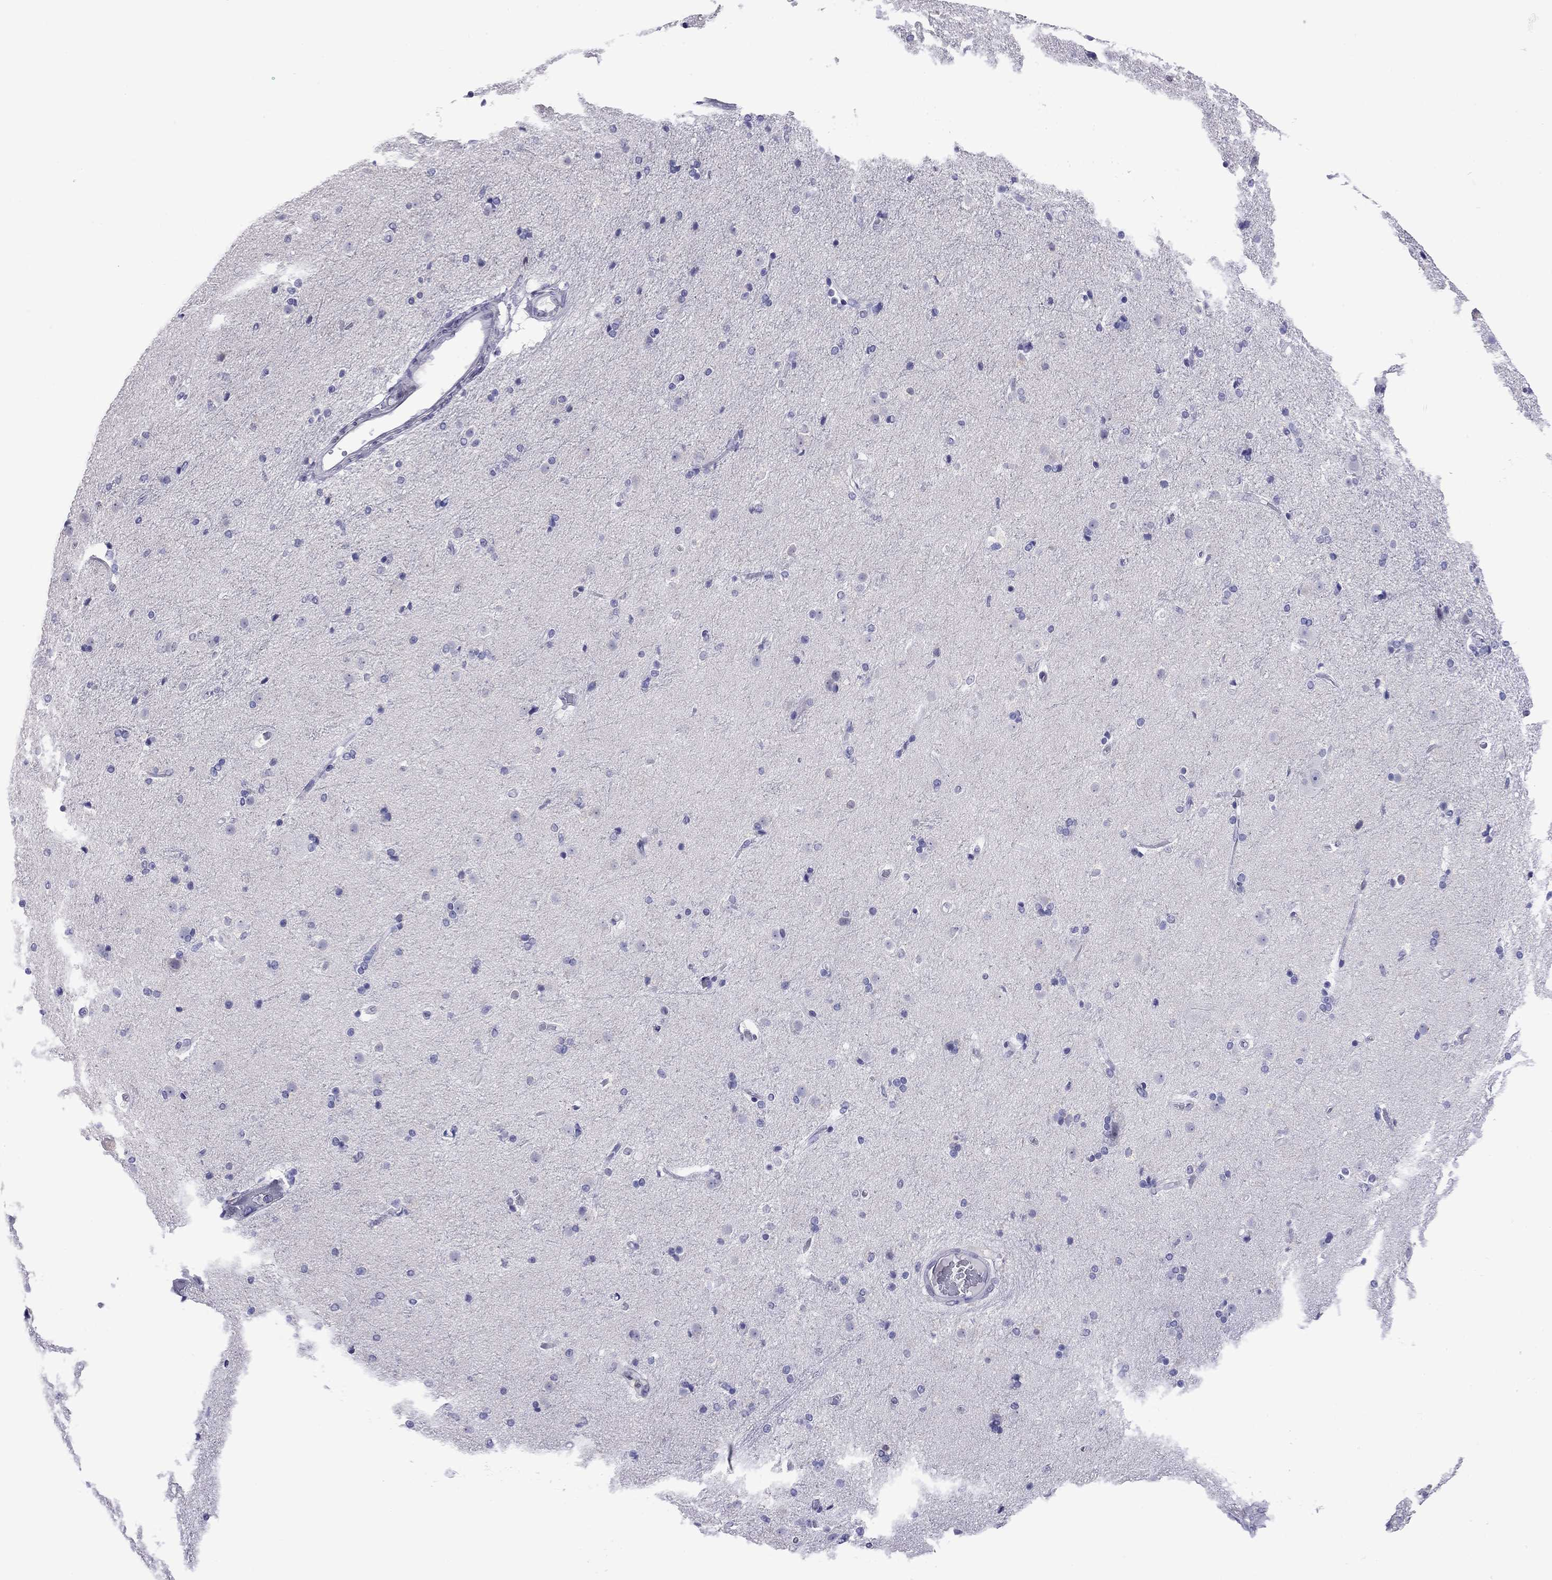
{"staining": {"intensity": "negative", "quantity": "none", "location": "none"}, "tissue": "caudate", "cell_type": "Glial cells", "image_type": "normal", "snomed": [{"axis": "morphology", "description": "Normal tissue, NOS"}, {"axis": "topography", "description": "Lateral ventricle wall"}], "caption": "There is no significant positivity in glial cells of caudate. (DAB IHC, high magnification).", "gene": "ARMC12", "patient": {"sex": "male", "age": 54}}